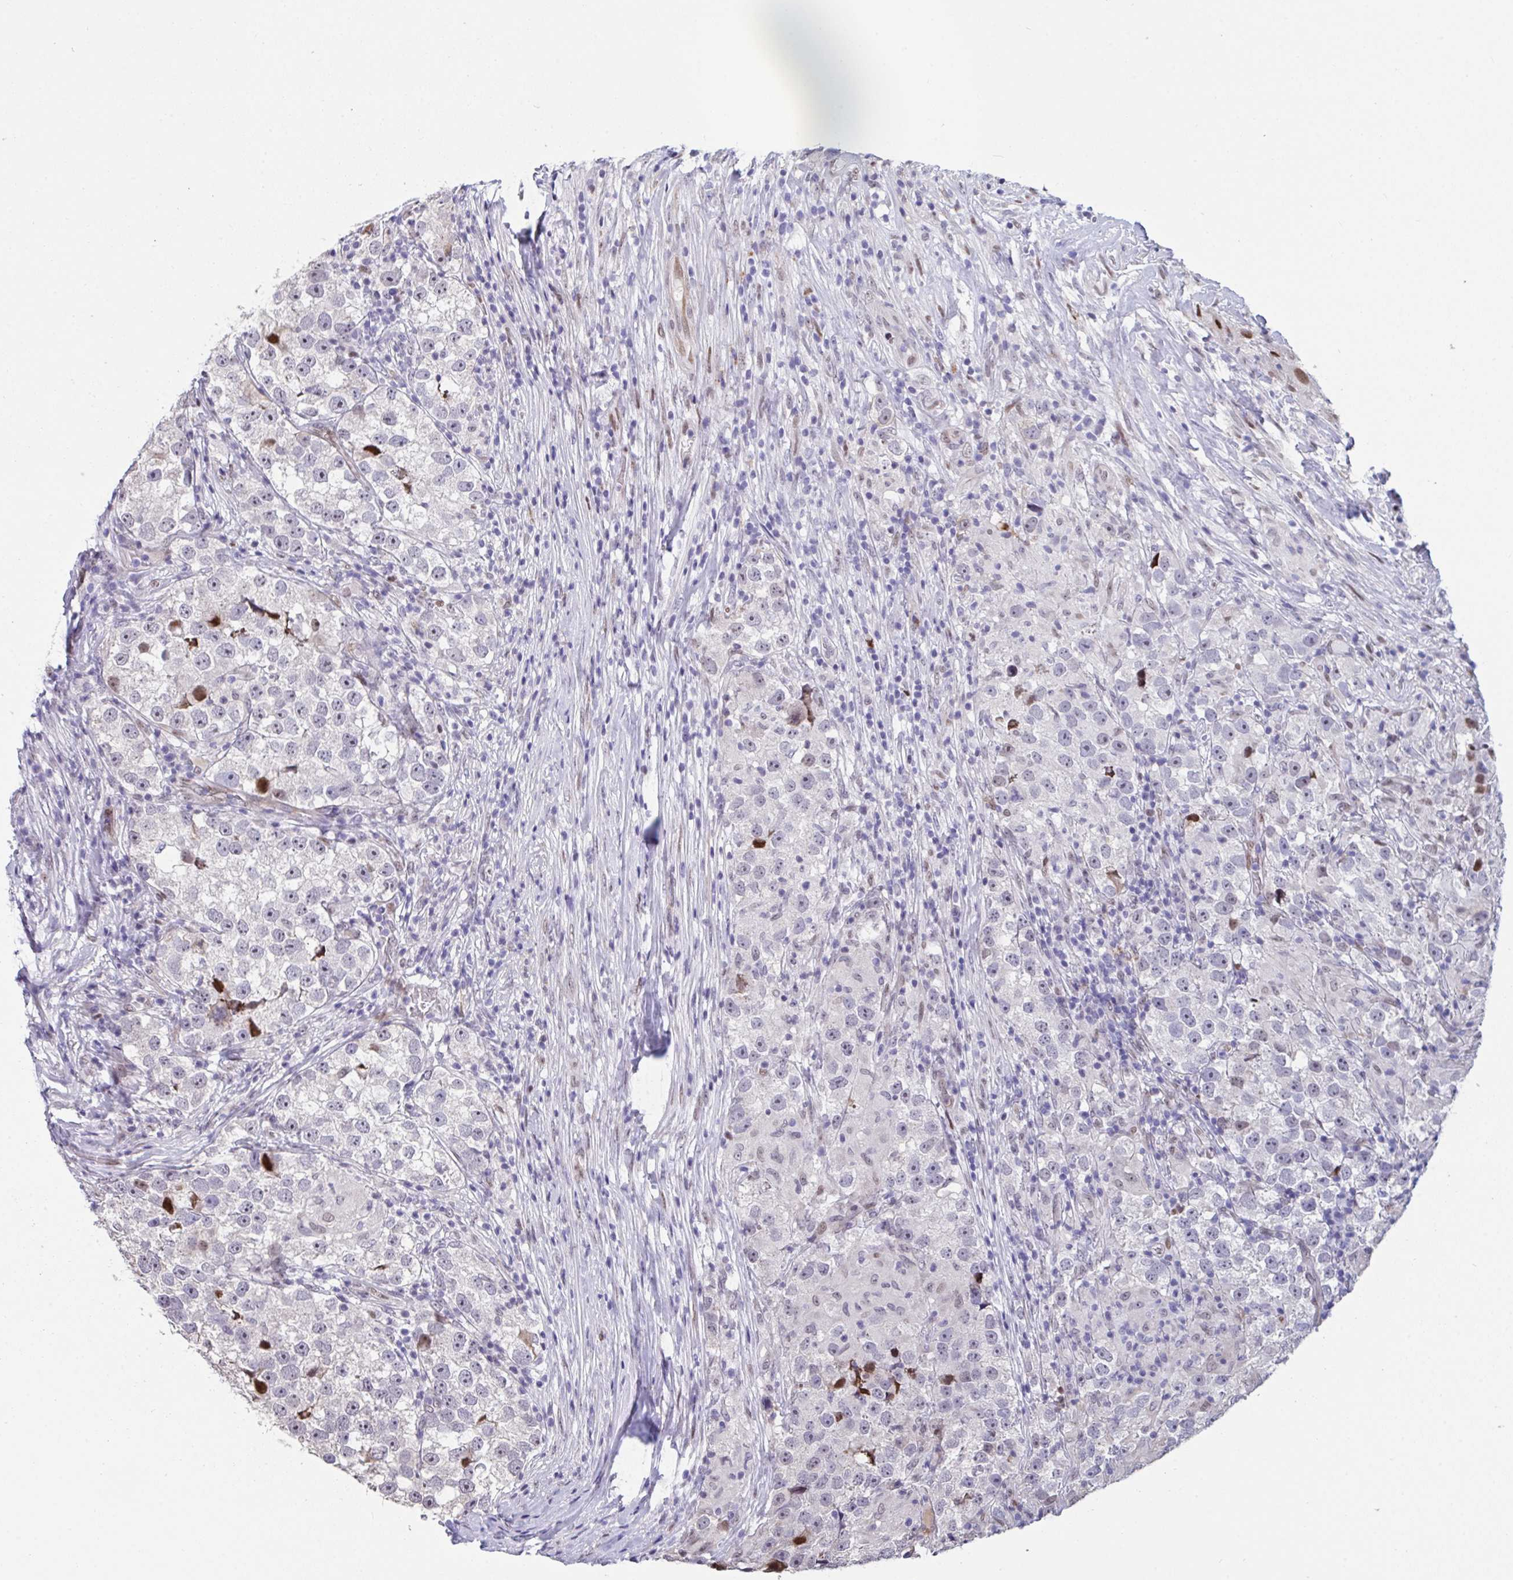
{"staining": {"intensity": "weak", "quantity": "<25%", "location": "nuclear"}, "tissue": "testis cancer", "cell_type": "Tumor cells", "image_type": "cancer", "snomed": [{"axis": "morphology", "description": "Seminoma, NOS"}, {"axis": "topography", "description": "Testis"}], "caption": "This is an immunohistochemistry (IHC) histopathology image of testis cancer. There is no staining in tumor cells.", "gene": "PELI2", "patient": {"sex": "male", "age": 46}}